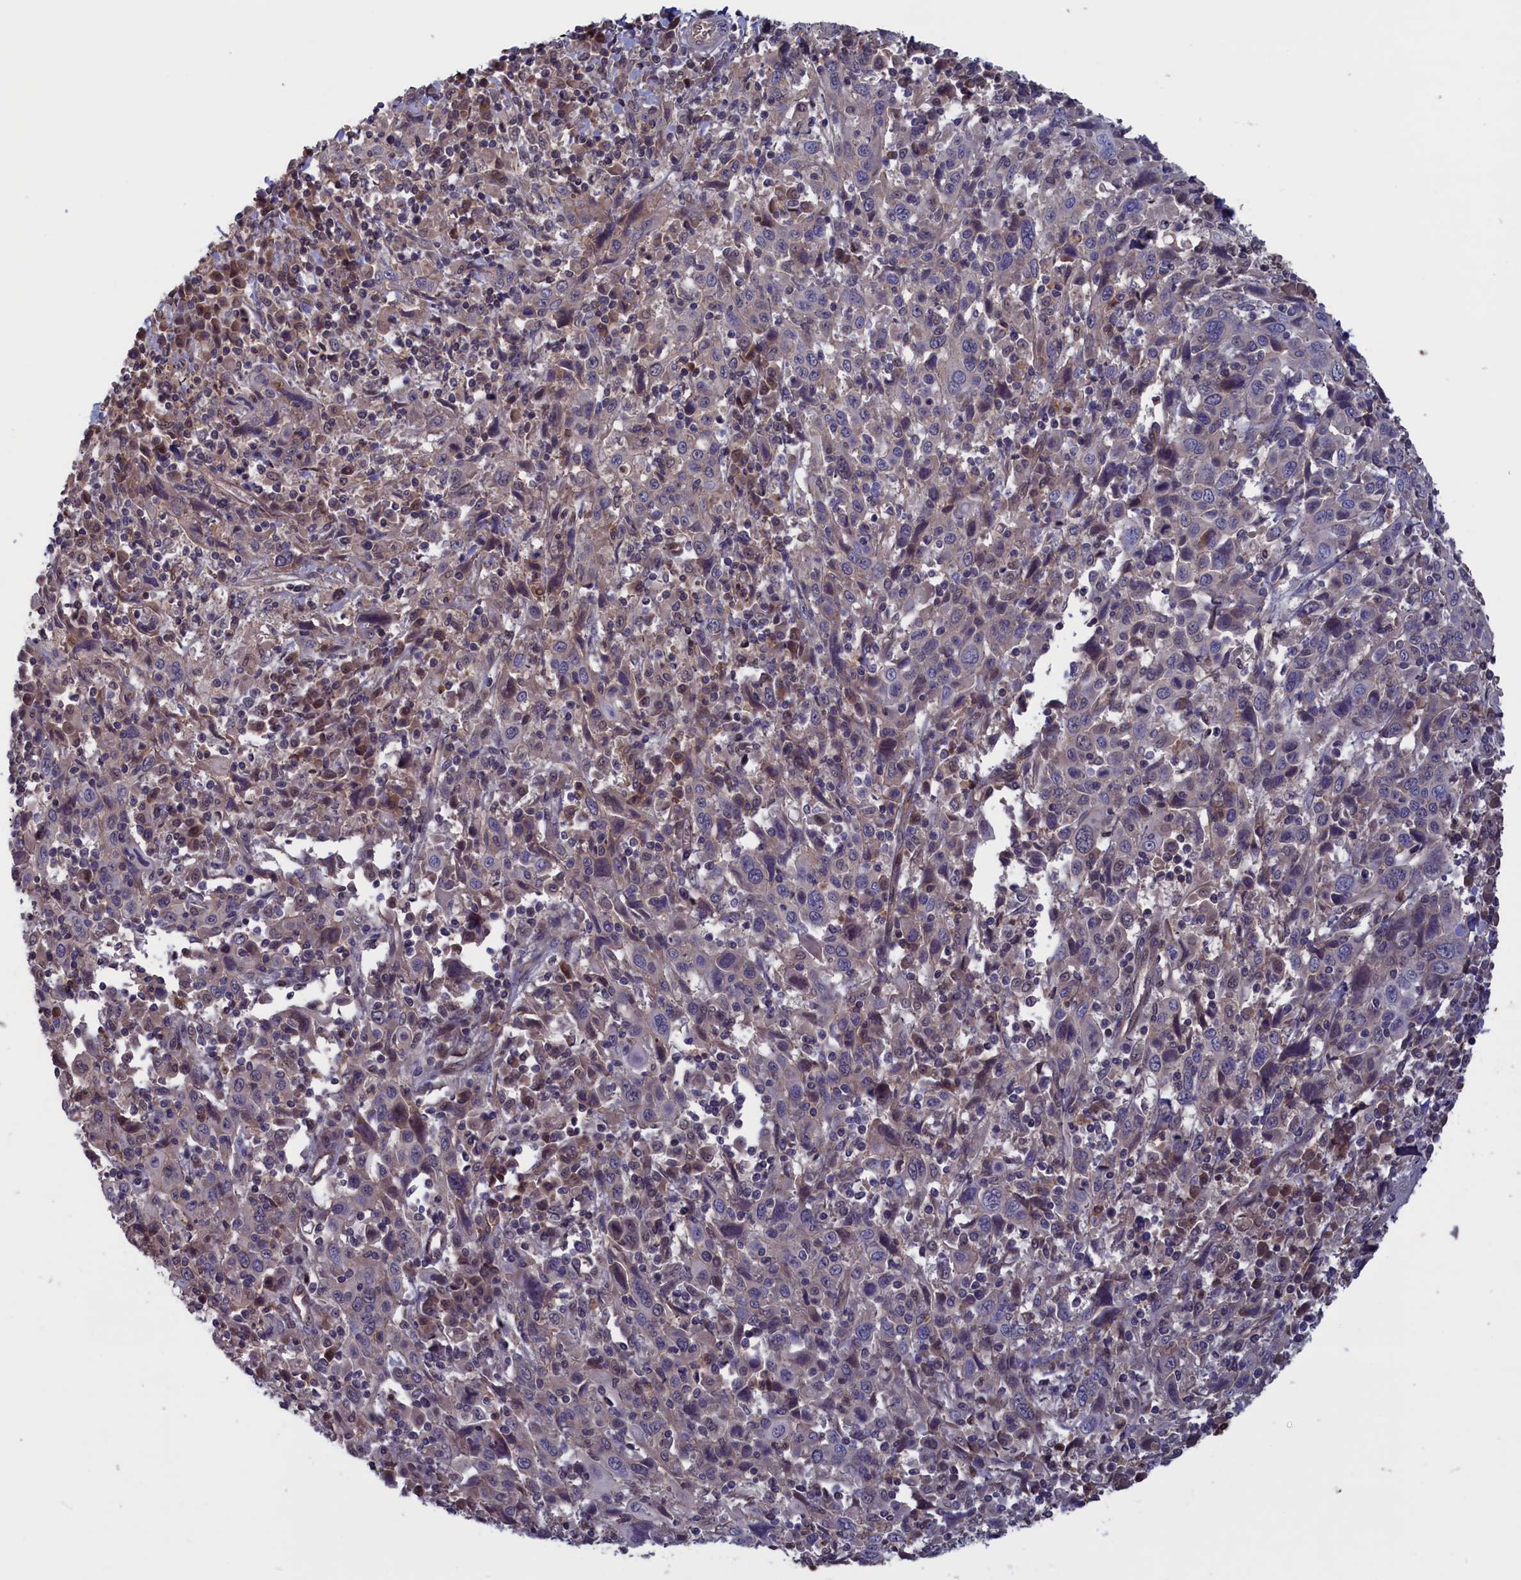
{"staining": {"intensity": "negative", "quantity": "none", "location": "none"}, "tissue": "cervical cancer", "cell_type": "Tumor cells", "image_type": "cancer", "snomed": [{"axis": "morphology", "description": "Squamous cell carcinoma, NOS"}, {"axis": "topography", "description": "Cervix"}], "caption": "Immunohistochemistry image of cervical cancer (squamous cell carcinoma) stained for a protein (brown), which exhibits no staining in tumor cells.", "gene": "PLP2", "patient": {"sex": "female", "age": 46}}